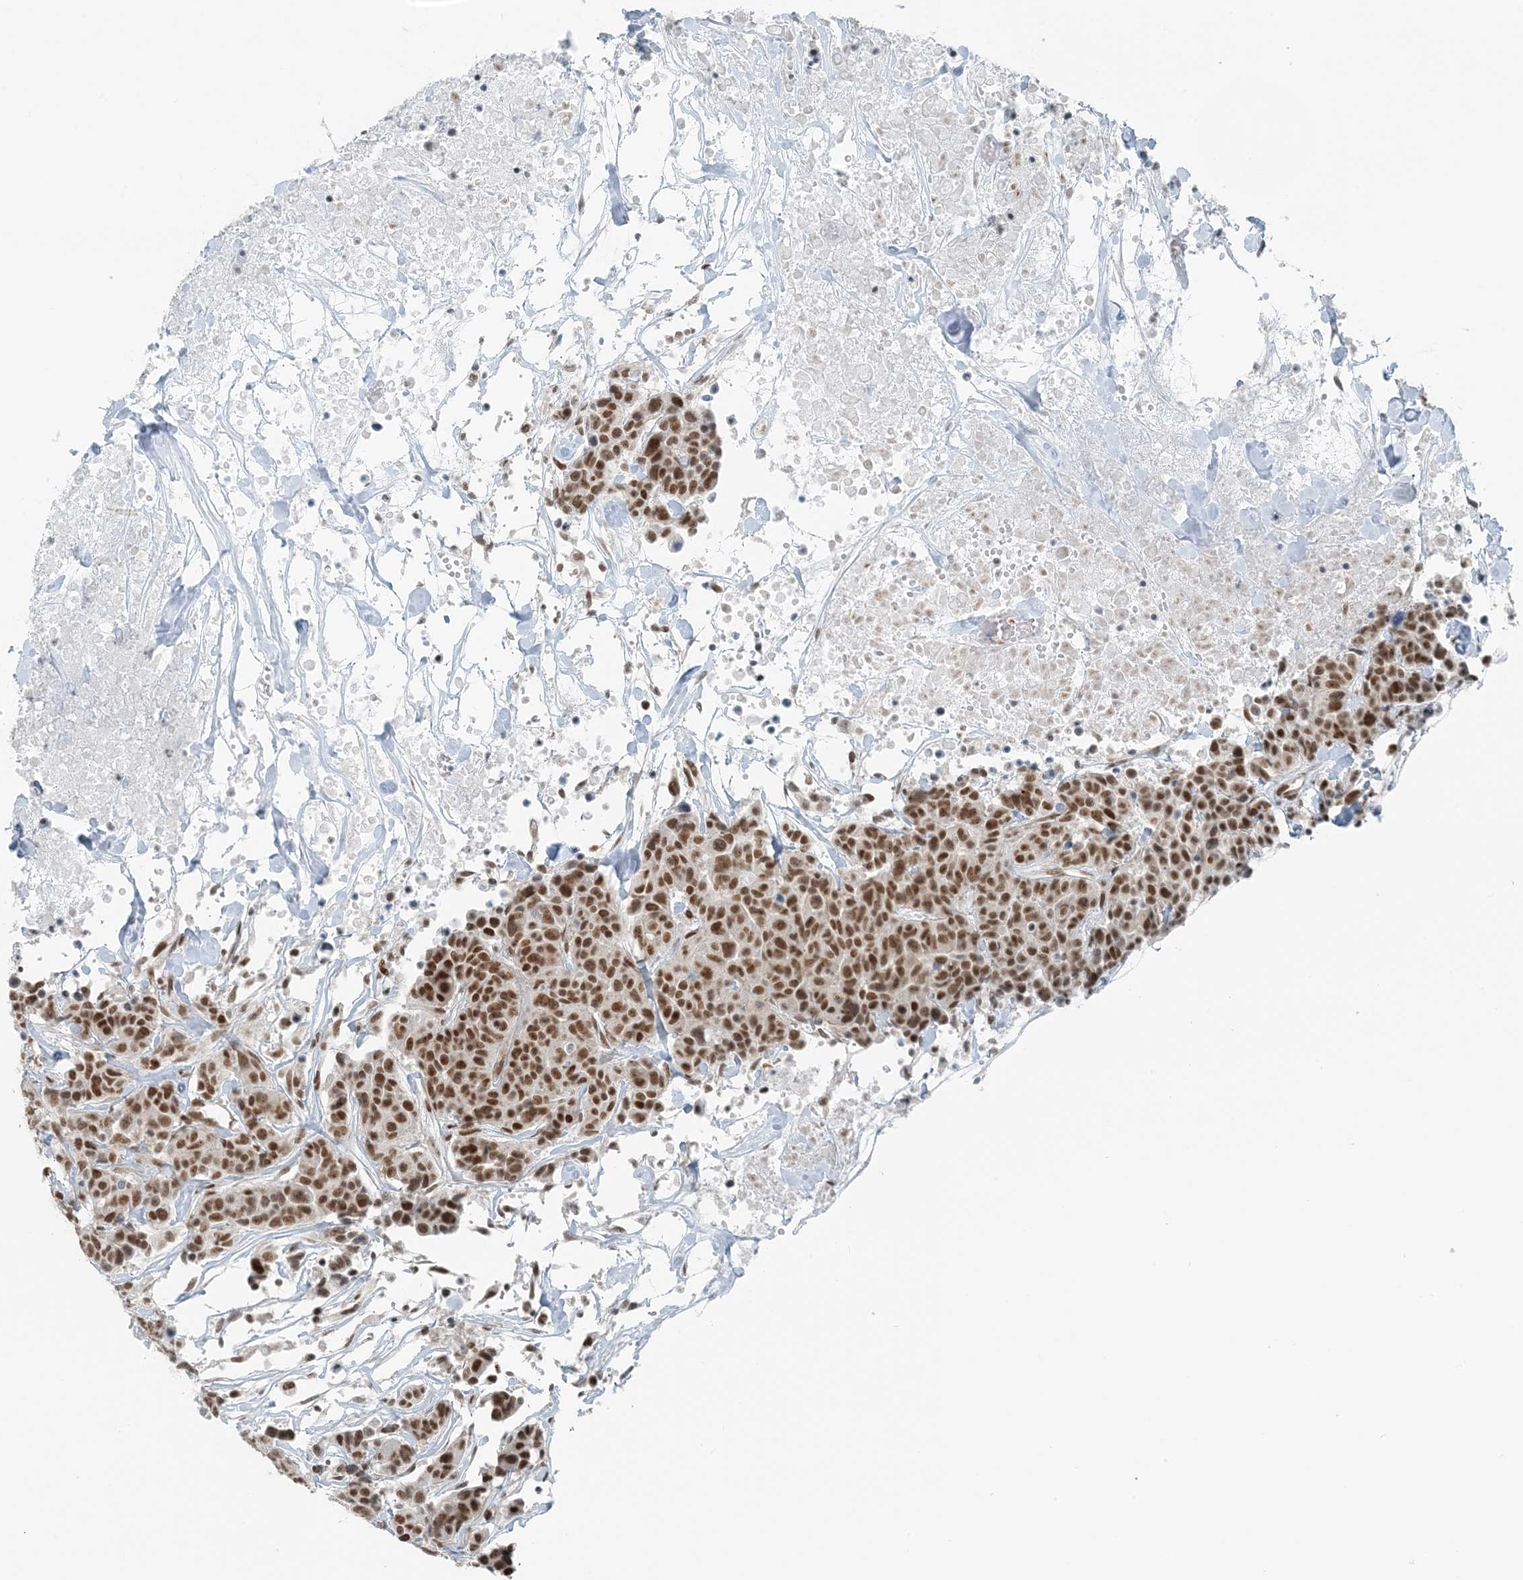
{"staining": {"intensity": "strong", "quantity": ">75%", "location": "nuclear"}, "tissue": "breast cancer", "cell_type": "Tumor cells", "image_type": "cancer", "snomed": [{"axis": "morphology", "description": "Duct carcinoma"}, {"axis": "topography", "description": "Breast"}], "caption": "Human intraductal carcinoma (breast) stained for a protein (brown) reveals strong nuclear positive staining in approximately >75% of tumor cells.", "gene": "ZNF500", "patient": {"sex": "female", "age": 37}}